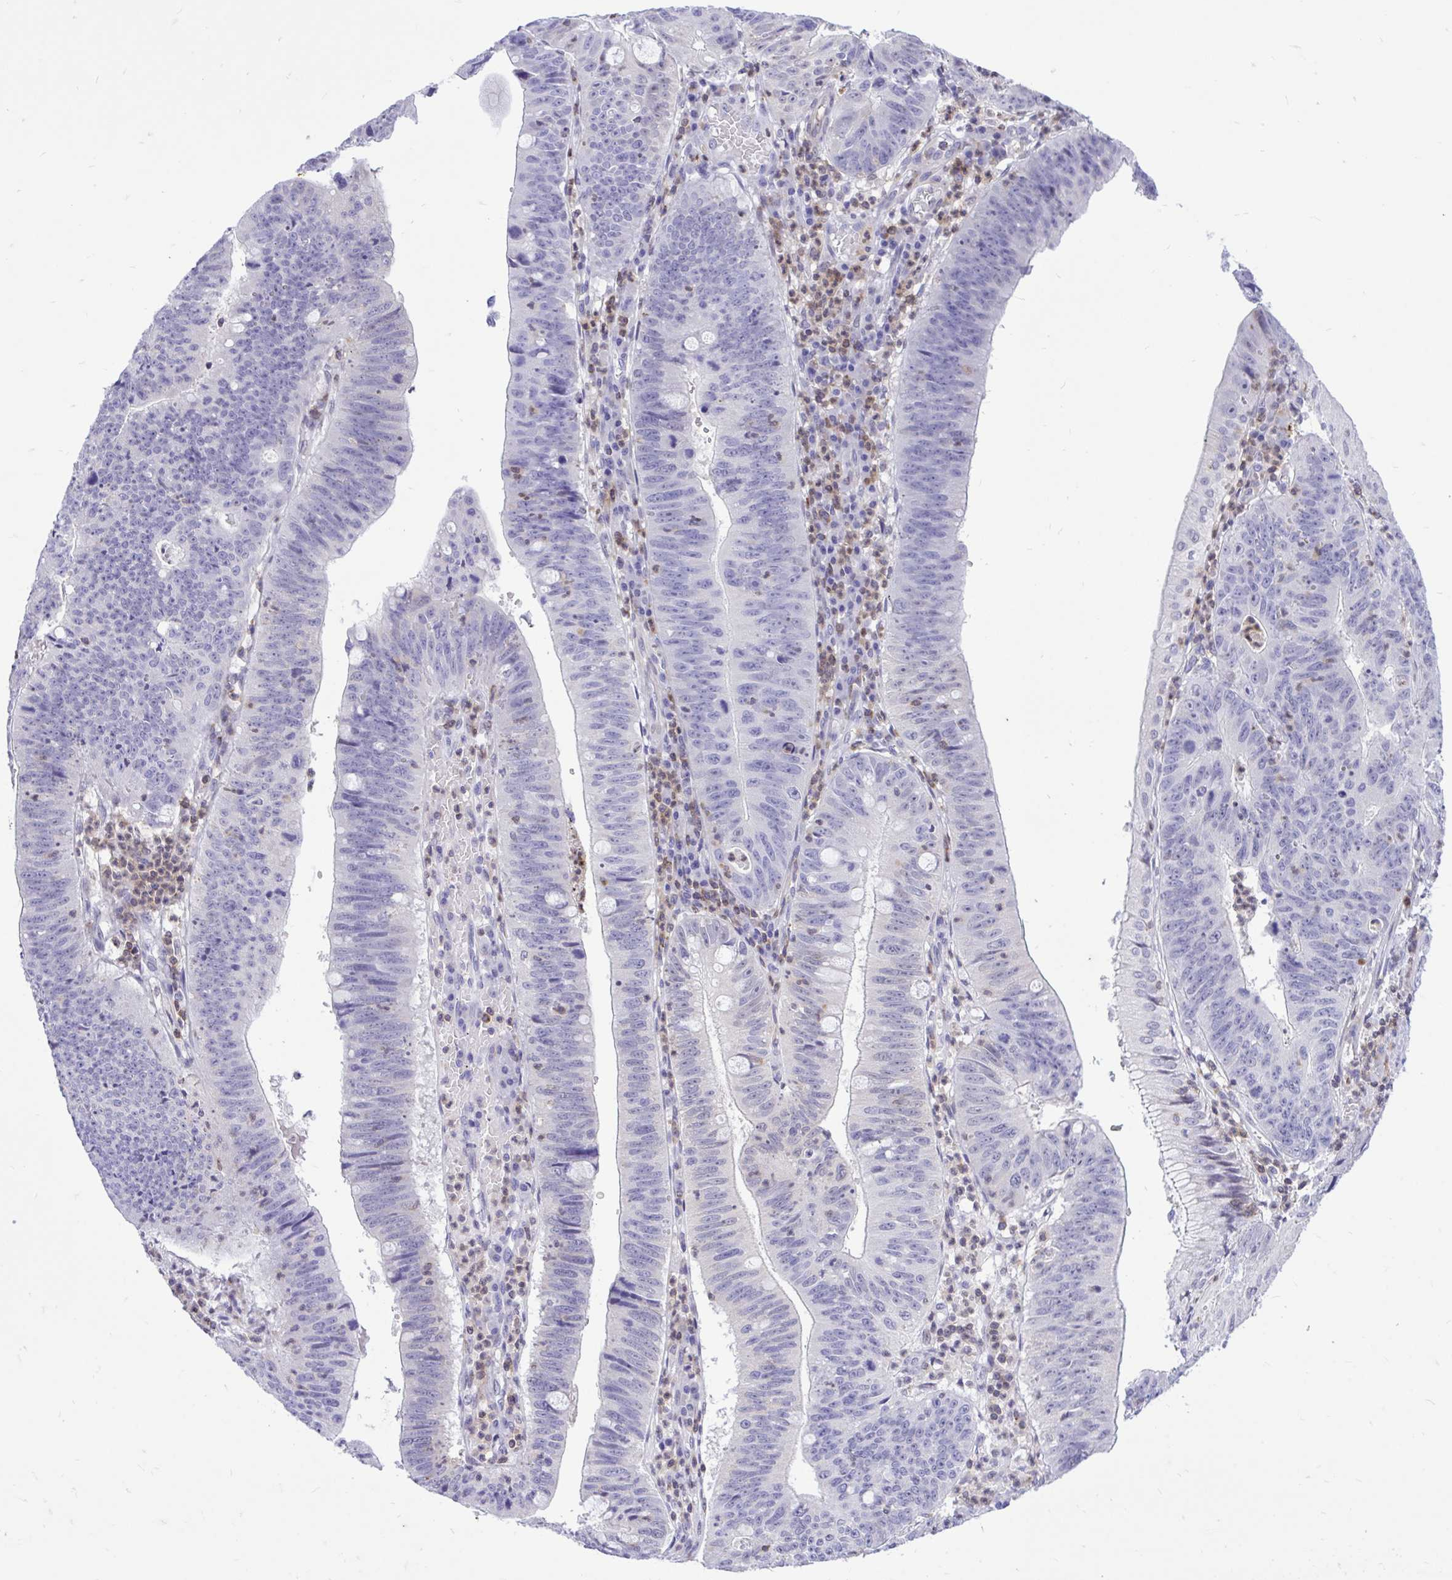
{"staining": {"intensity": "negative", "quantity": "none", "location": "none"}, "tissue": "stomach cancer", "cell_type": "Tumor cells", "image_type": "cancer", "snomed": [{"axis": "morphology", "description": "Adenocarcinoma, NOS"}, {"axis": "topography", "description": "Stomach"}], "caption": "Stomach cancer (adenocarcinoma) was stained to show a protein in brown. There is no significant staining in tumor cells.", "gene": "CXCL8", "patient": {"sex": "male", "age": 59}}